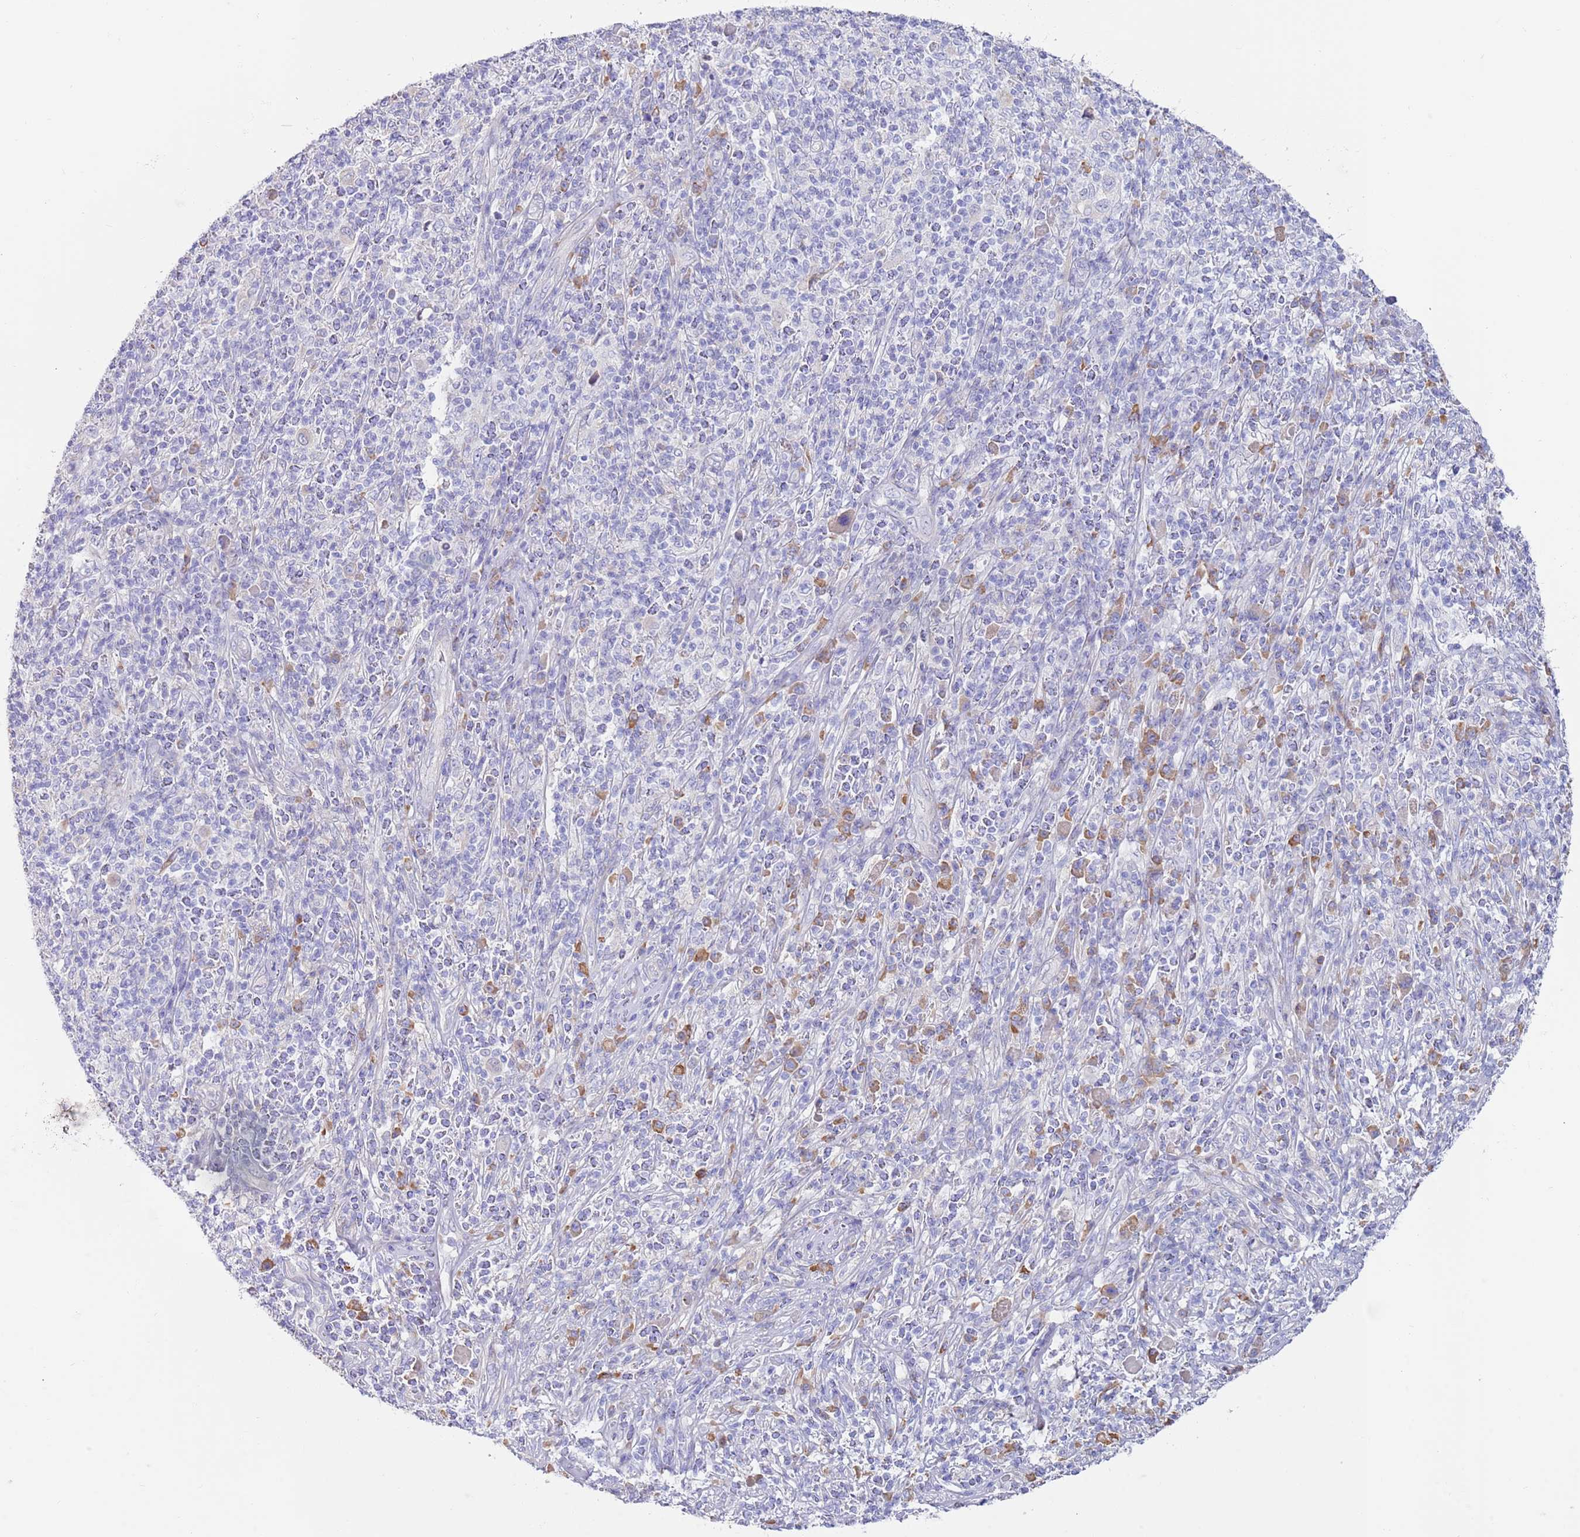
{"staining": {"intensity": "moderate", "quantity": "<25%", "location": "cytoplasmic/membranous"}, "tissue": "melanoma", "cell_type": "Tumor cells", "image_type": "cancer", "snomed": [{"axis": "morphology", "description": "Malignant melanoma, NOS"}, {"axis": "topography", "description": "Skin"}], "caption": "Tumor cells display low levels of moderate cytoplasmic/membranous expression in about <25% of cells in malignant melanoma.", "gene": "CCDC149", "patient": {"sex": "male", "age": 66}}